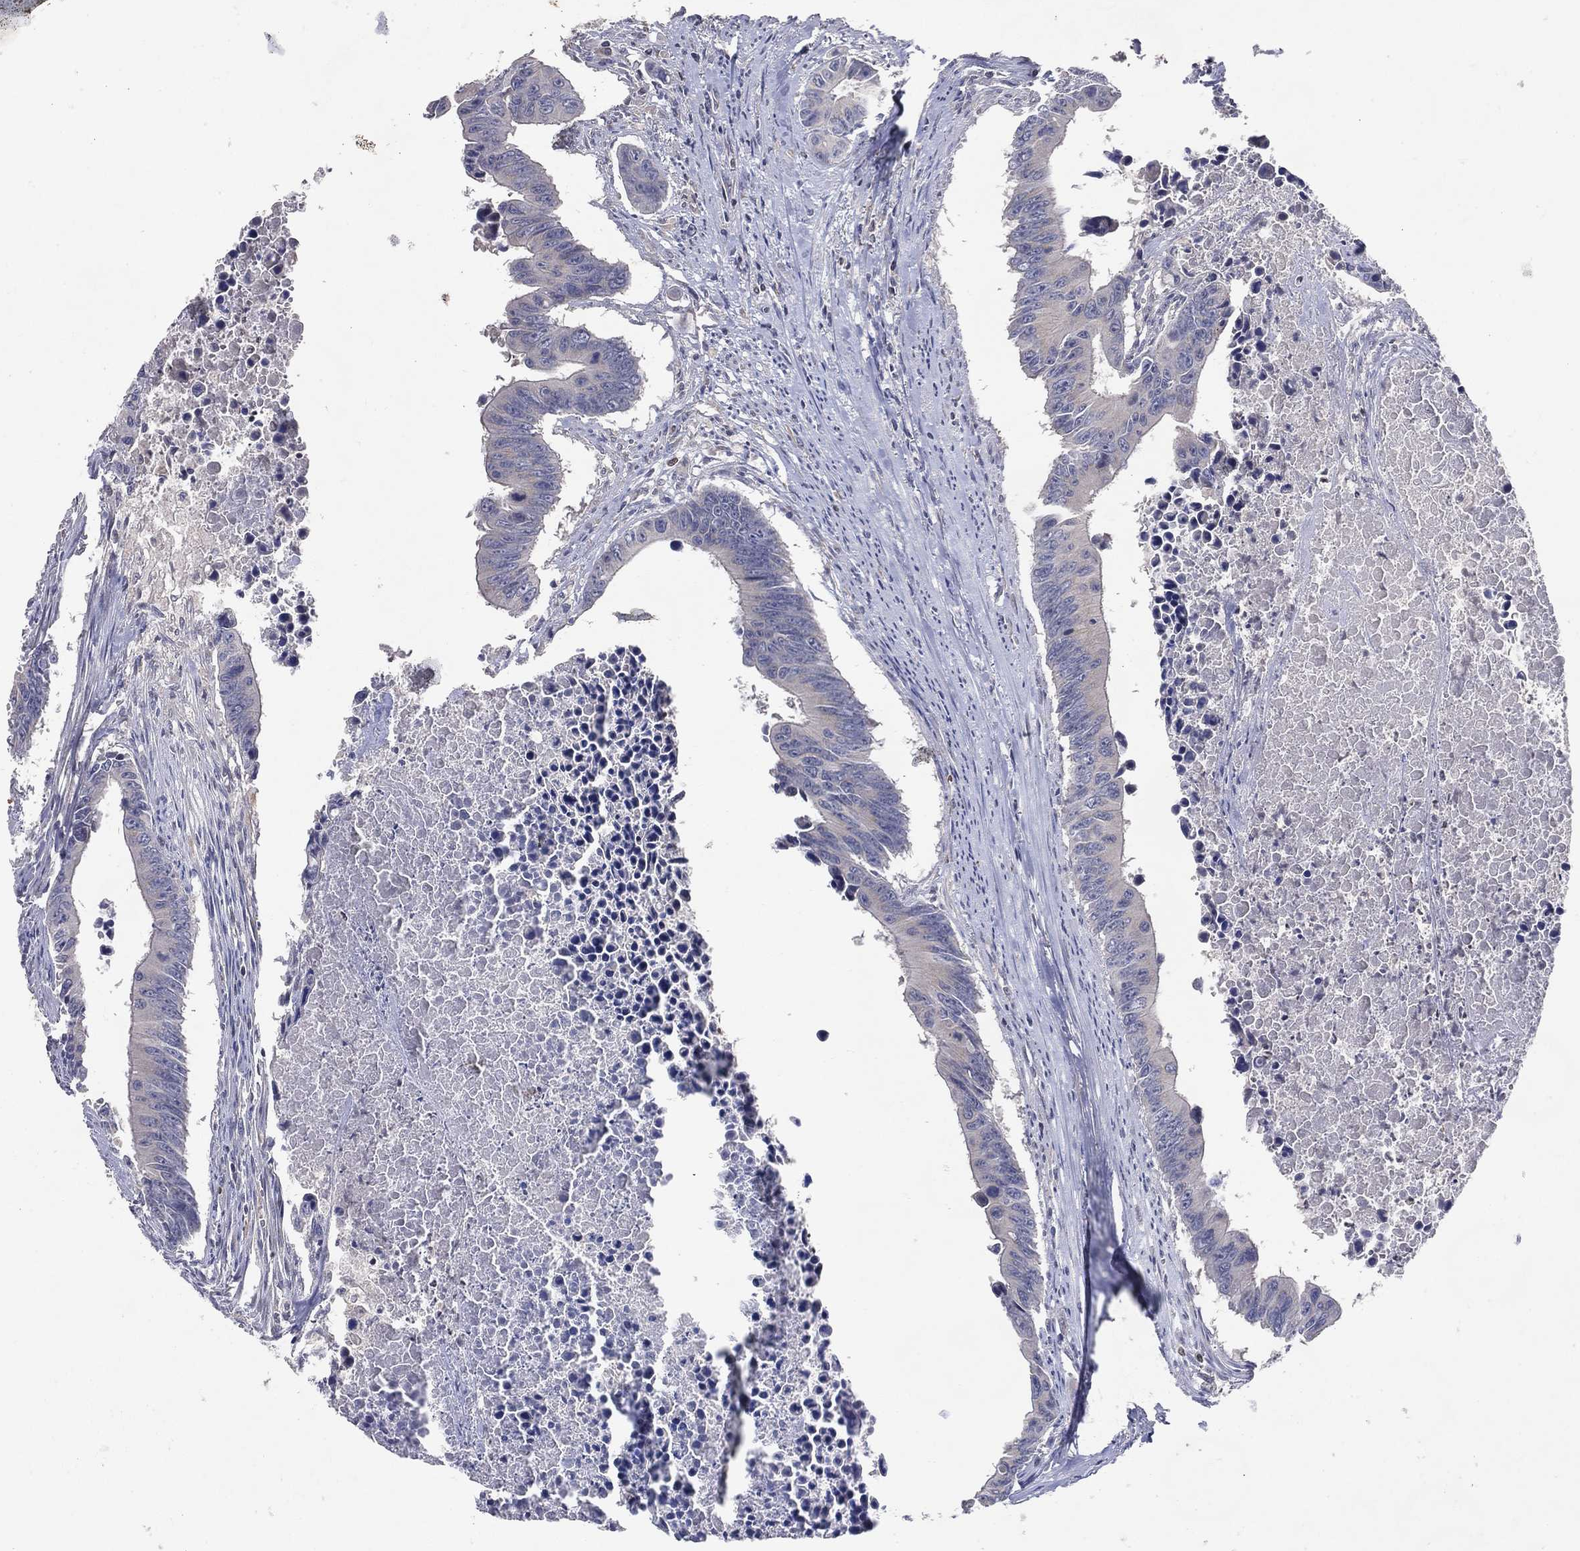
{"staining": {"intensity": "negative", "quantity": "none", "location": "none"}, "tissue": "colorectal cancer", "cell_type": "Tumor cells", "image_type": "cancer", "snomed": [{"axis": "morphology", "description": "Adenocarcinoma, NOS"}, {"axis": "topography", "description": "Colon"}], "caption": "Tumor cells are negative for brown protein staining in adenocarcinoma (colorectal).", "gene": "DNAH7", "patient": {"sex": "female", "age": 87}}